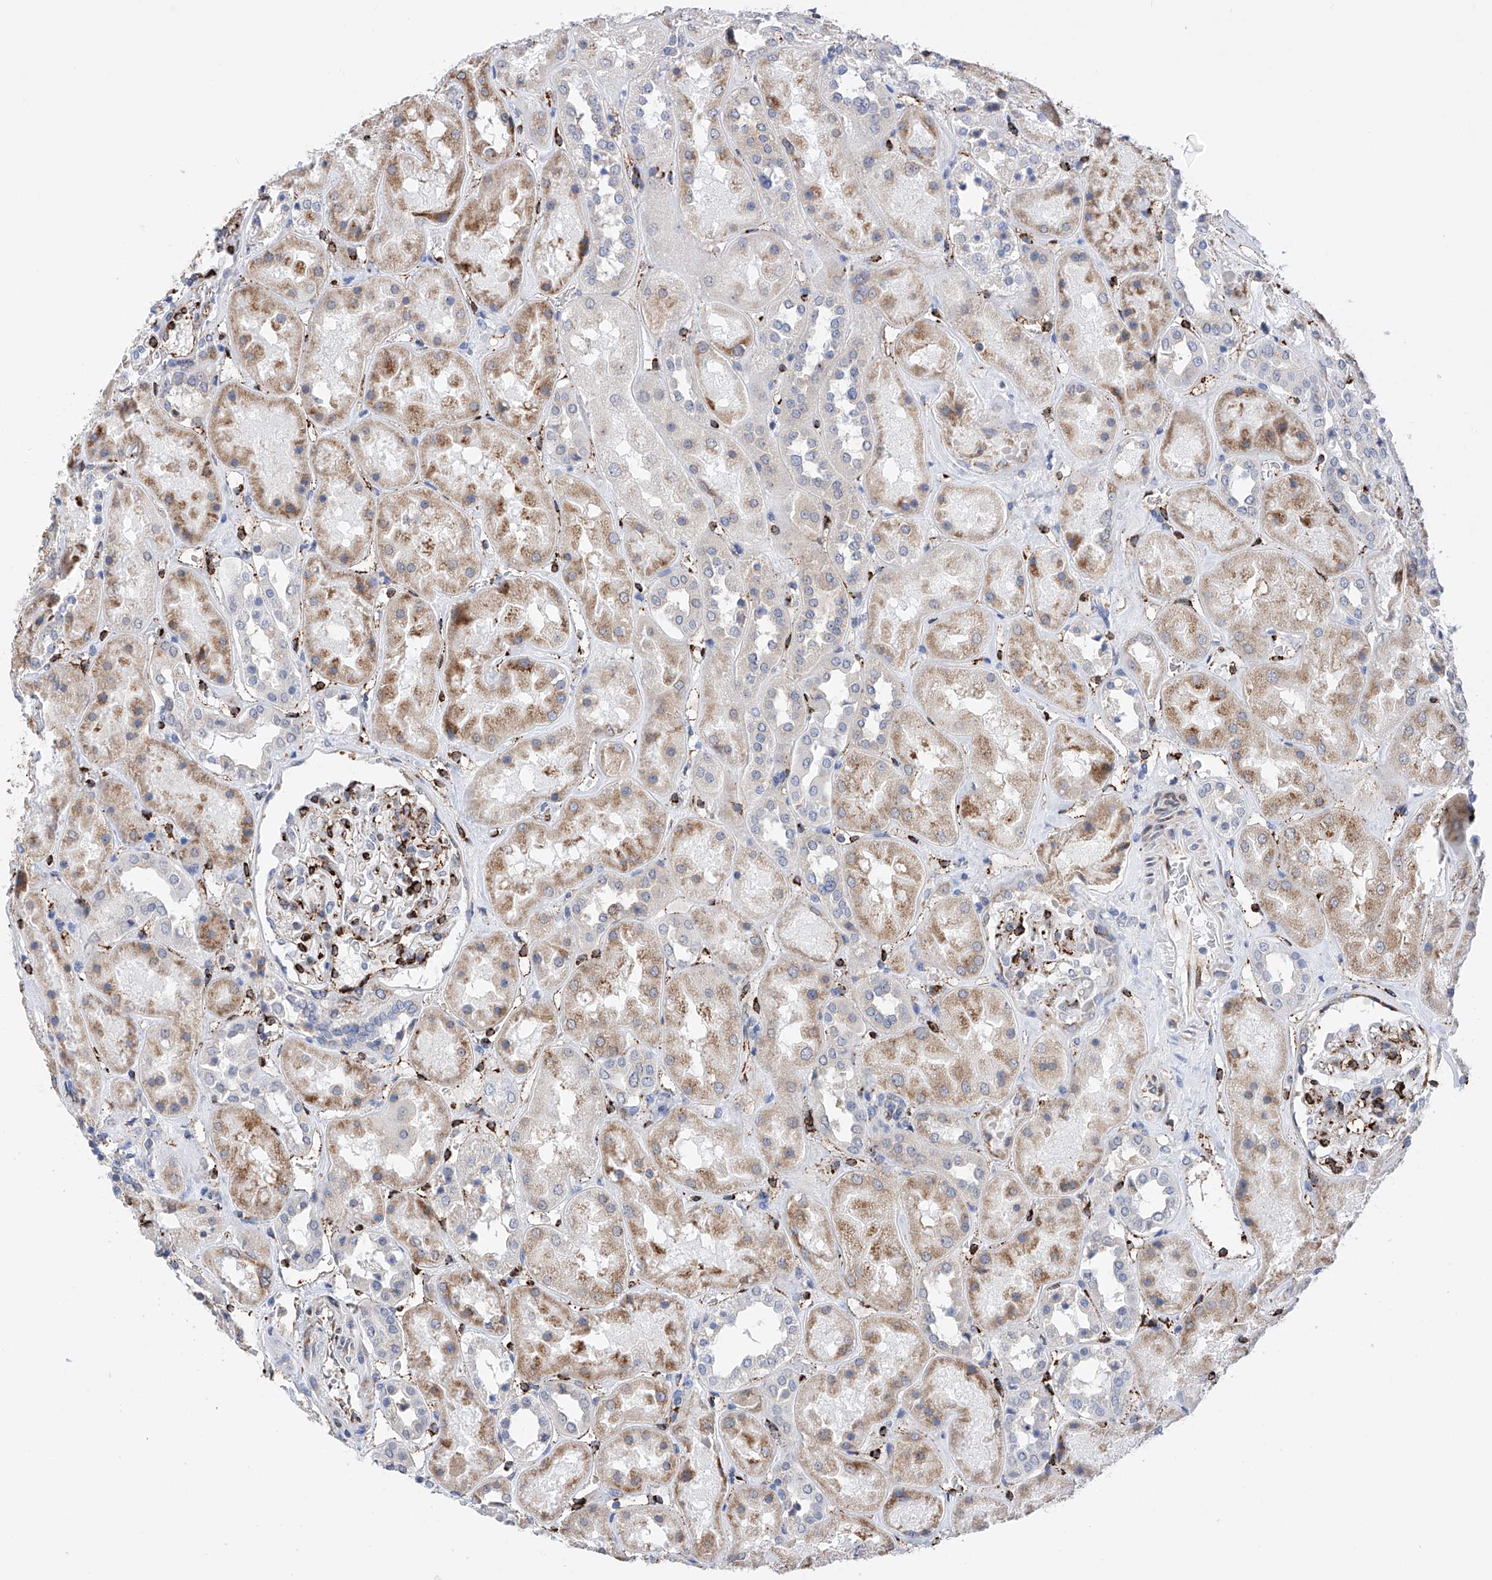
{"staining": {"intensity": "strong", "quantity": "25%-75%", "location": "cytoplasmic/membranous"}, "tissue": "kidney", "cell_type": "Cells in glomeruli", "image_type": "normal", "snomed": [{"axis": "morphology", "description": "Normal tissue, NOS"}, {"axis": "topography", "description": "Kidney"}], "caption": "This image reveals immunohistochemistry staining of unremarkable kidney, with high strong cytoplasmic/membranous staining in approximately 25%-75% of cells in glomeruli.", "gene": "PDIA5", "patient": {"sex": "male", "age": 70}}